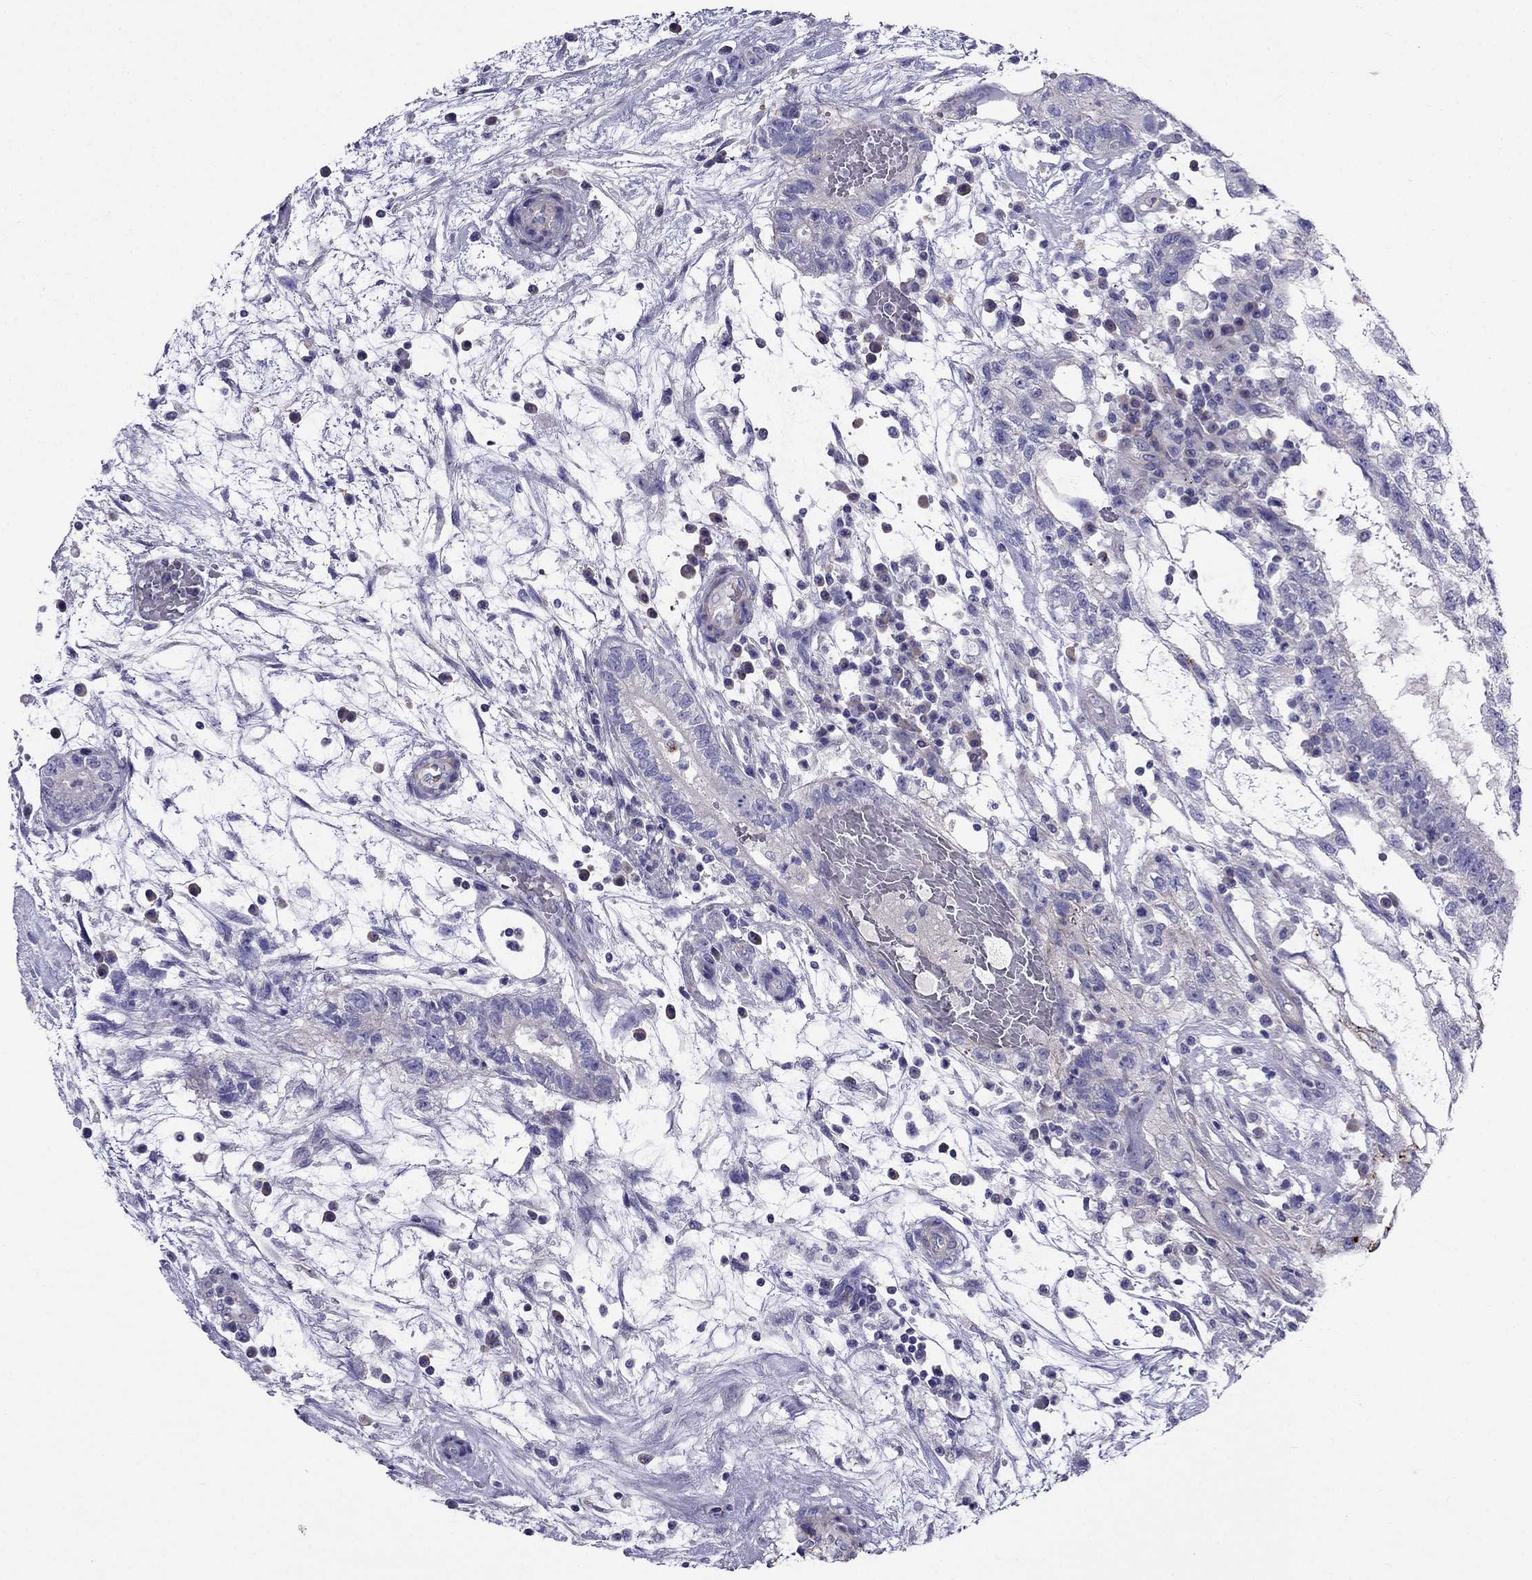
{"staining": {"intensity": "negative", "quantity": "none", "location": "none"}, "tissue": "testis cancer", "cell_type": "Tumor cells", "image_type": "cancer", "snomed": [{"axis": "morphology", "description": "Normal tissue, NOS"}, {"axis": "morphology", "description": "Carcinoma, Embryonal, NOS"}, {"axis": "topography", "description": "Testis"}, {"axis": "topography", "description": "Epididymis"}], "caption": "Image shows no significant protein staining in tumor cells of testis cancer (embryonal carcinoma).", "gene": "GPR50", "patient": {"sex": "male", "age": 32}}